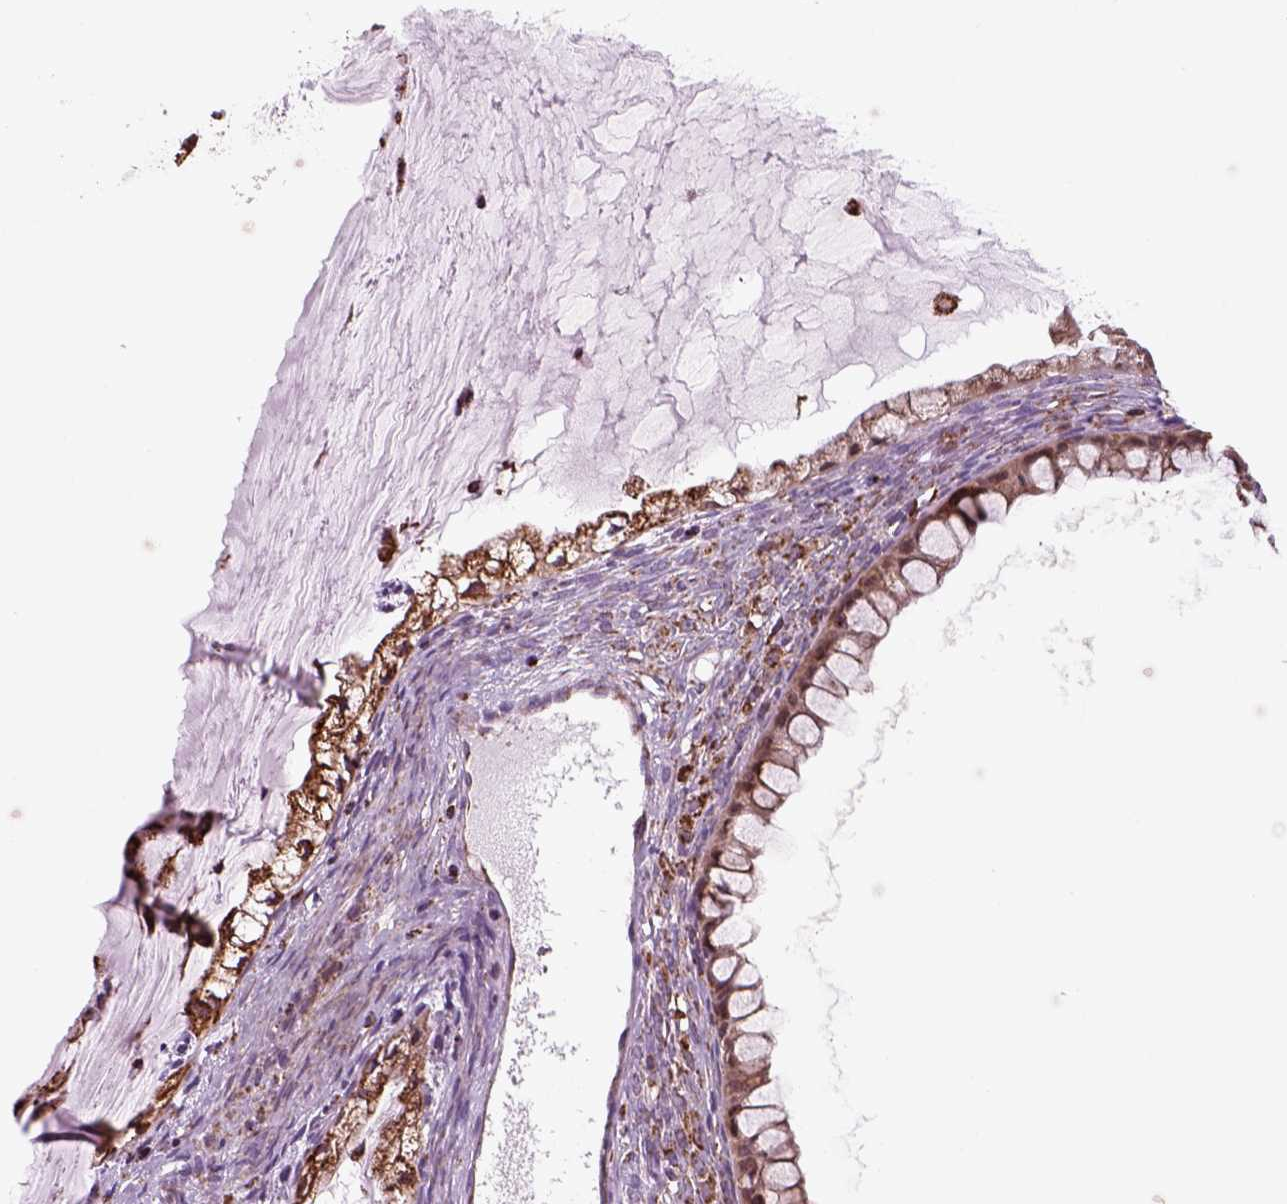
{"staining": {"intensity": "moderate", "quantity": ">75%", "location": "cytoplasmic/membranous"}, "tissue": "ovarian cancer", "cell_type": "Tumor cells", "image_type": "cancer", "snomed": [{"axis": "morphology", "description": "Cystadenocarcinoma, mucinous, NOS"}, {"axis": "topography", "description": "Ovary"}], "caption": "Ovarian mucinous cystadenocarcinoma was stained to show a protein in brown. There is medium levels of moderate cytoplasmic/membranous positivity in approximately >75% of tumor cells.", "gene": "NUDT16L1", "patient": {"sex": "female", "age": 57}}